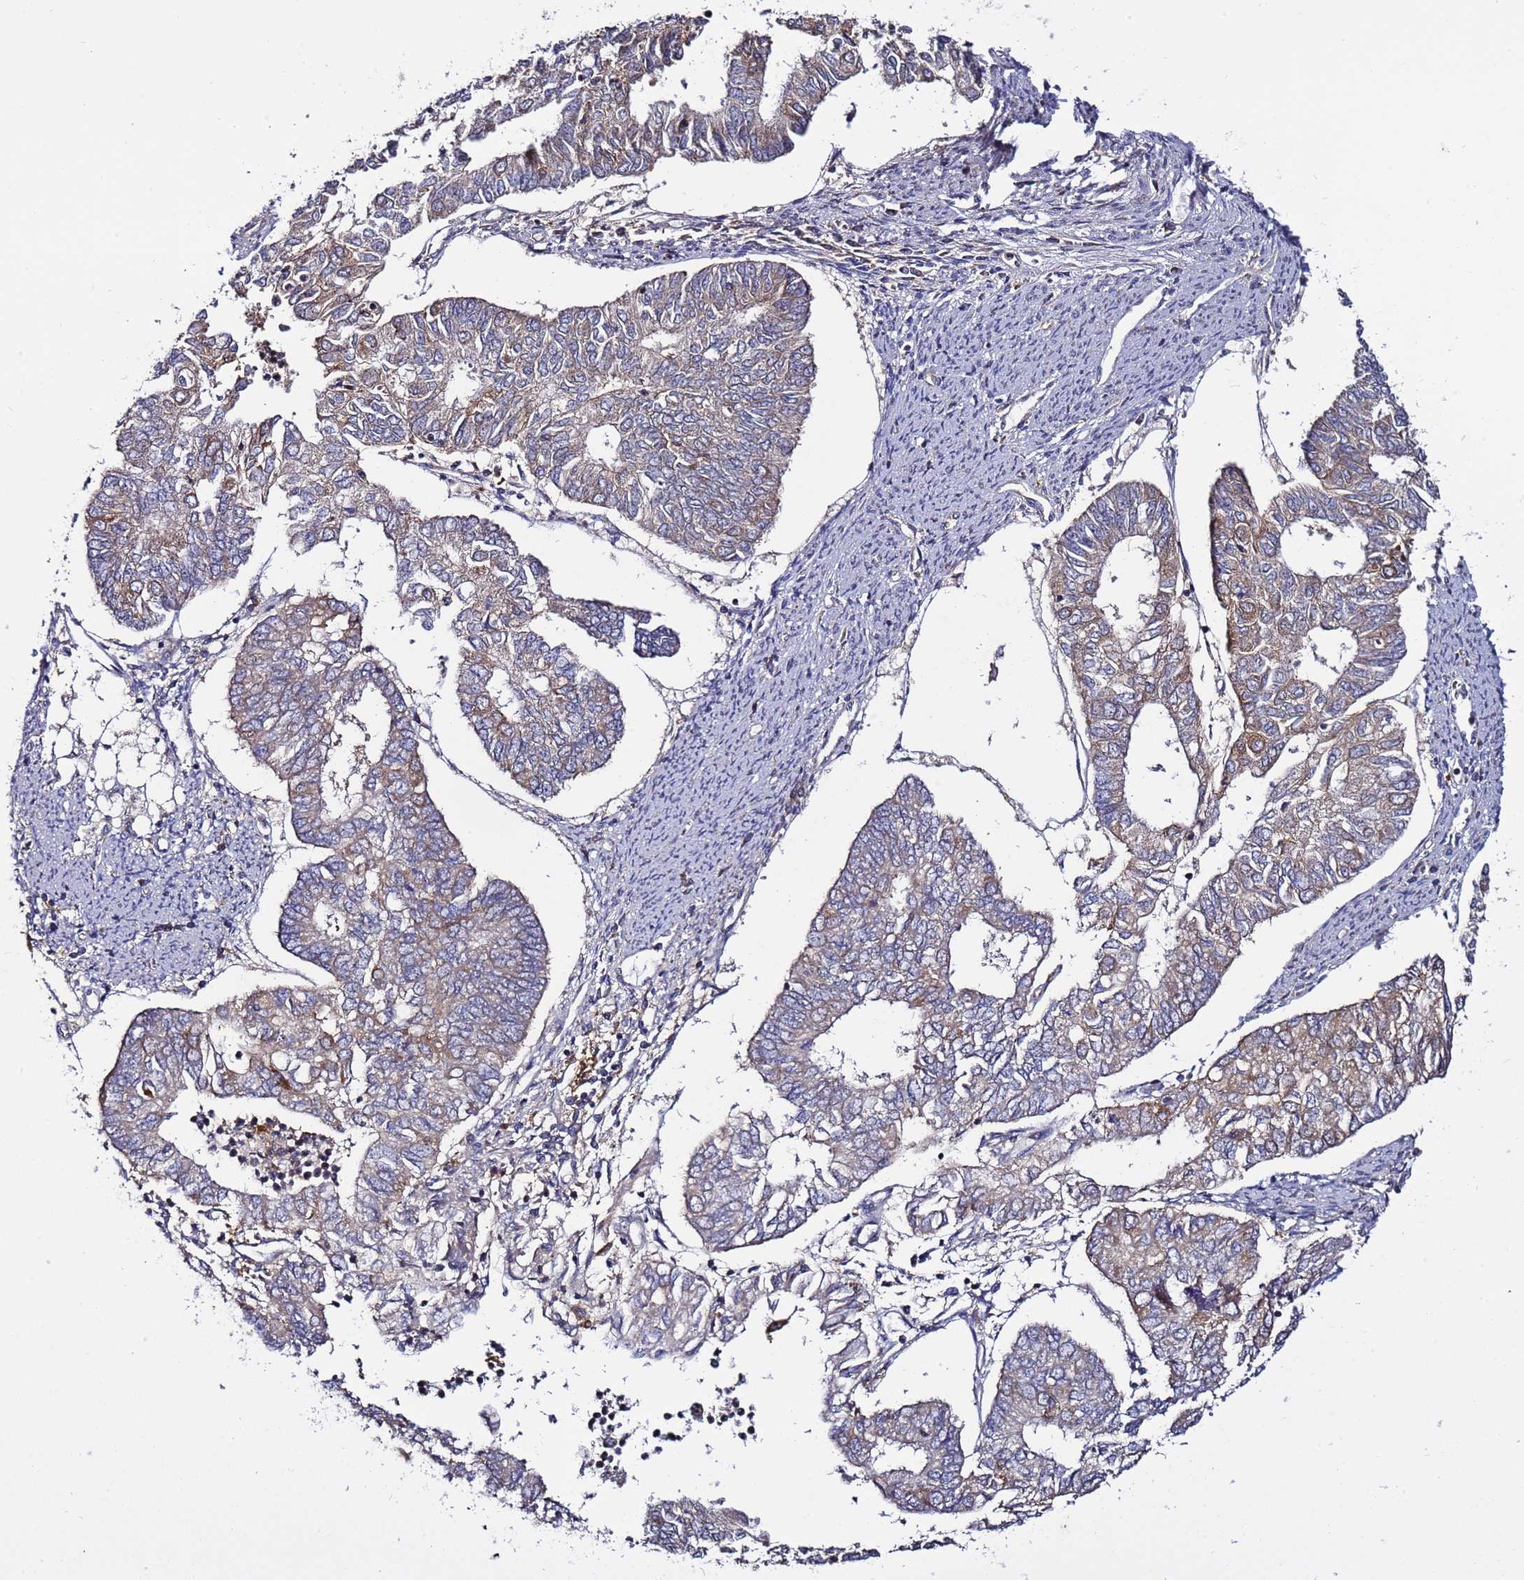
{"staining": {"intensity": "moderate", "quantity": ">75%", "location": "cytoplasmic/membranous"}, "tissue": "endometrial cancer", "cell_type": "Tumor cells", "image_type": "cancer", "snomed": [{"axis": "morphology", "description": "Adenocarcinoma, NOS"}, {"axis": "topography", "description": "Endometrium"}], "caption": "Endometrial adenocarcinoma stained for a protein (brown) exhibits moderate cytoplasmic/membranous positive expression in approximately >75% of tumor cells.", "gene": "TMEM176B", "patient": {"sex": "female", "age": 68}}